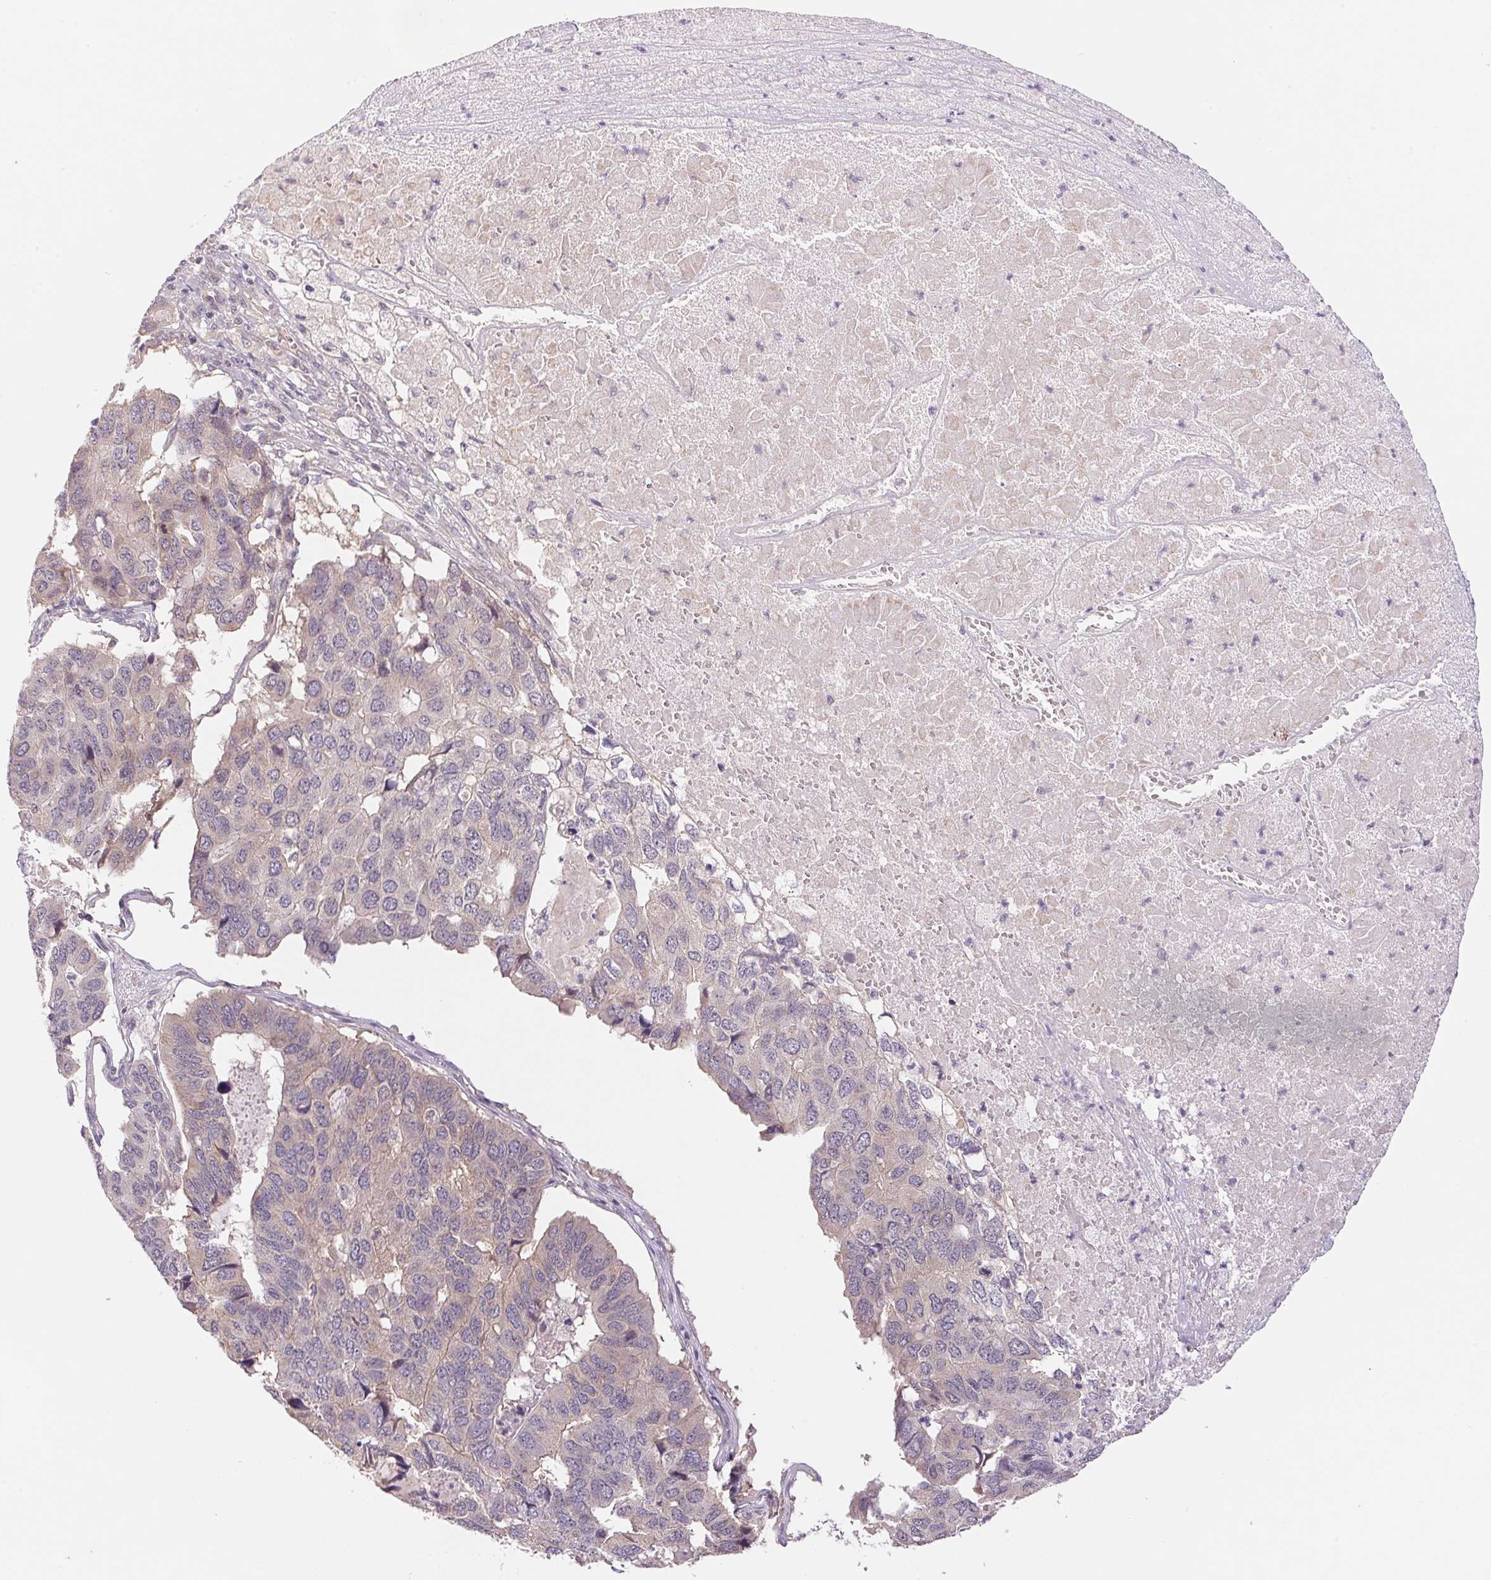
{"staining": {"intensity": "negative", "quantity": "none", "location": "none"}, "tissue": "pancreatic cancer", "cell_type": "Tumor cells", "image_type": "cancer", "snomed": [{"axis": "morphology", "description": "Adenocarcinoma, NOS"}, {"axis": "topography", "description": "Pancreas"}], "caption": "Immunohistochemistry of human pancreatic adenocarcinoma reveals no expression in tumor cells.", "gene": "BNIP5", "patient": {"sex": "male", "age": 50}}